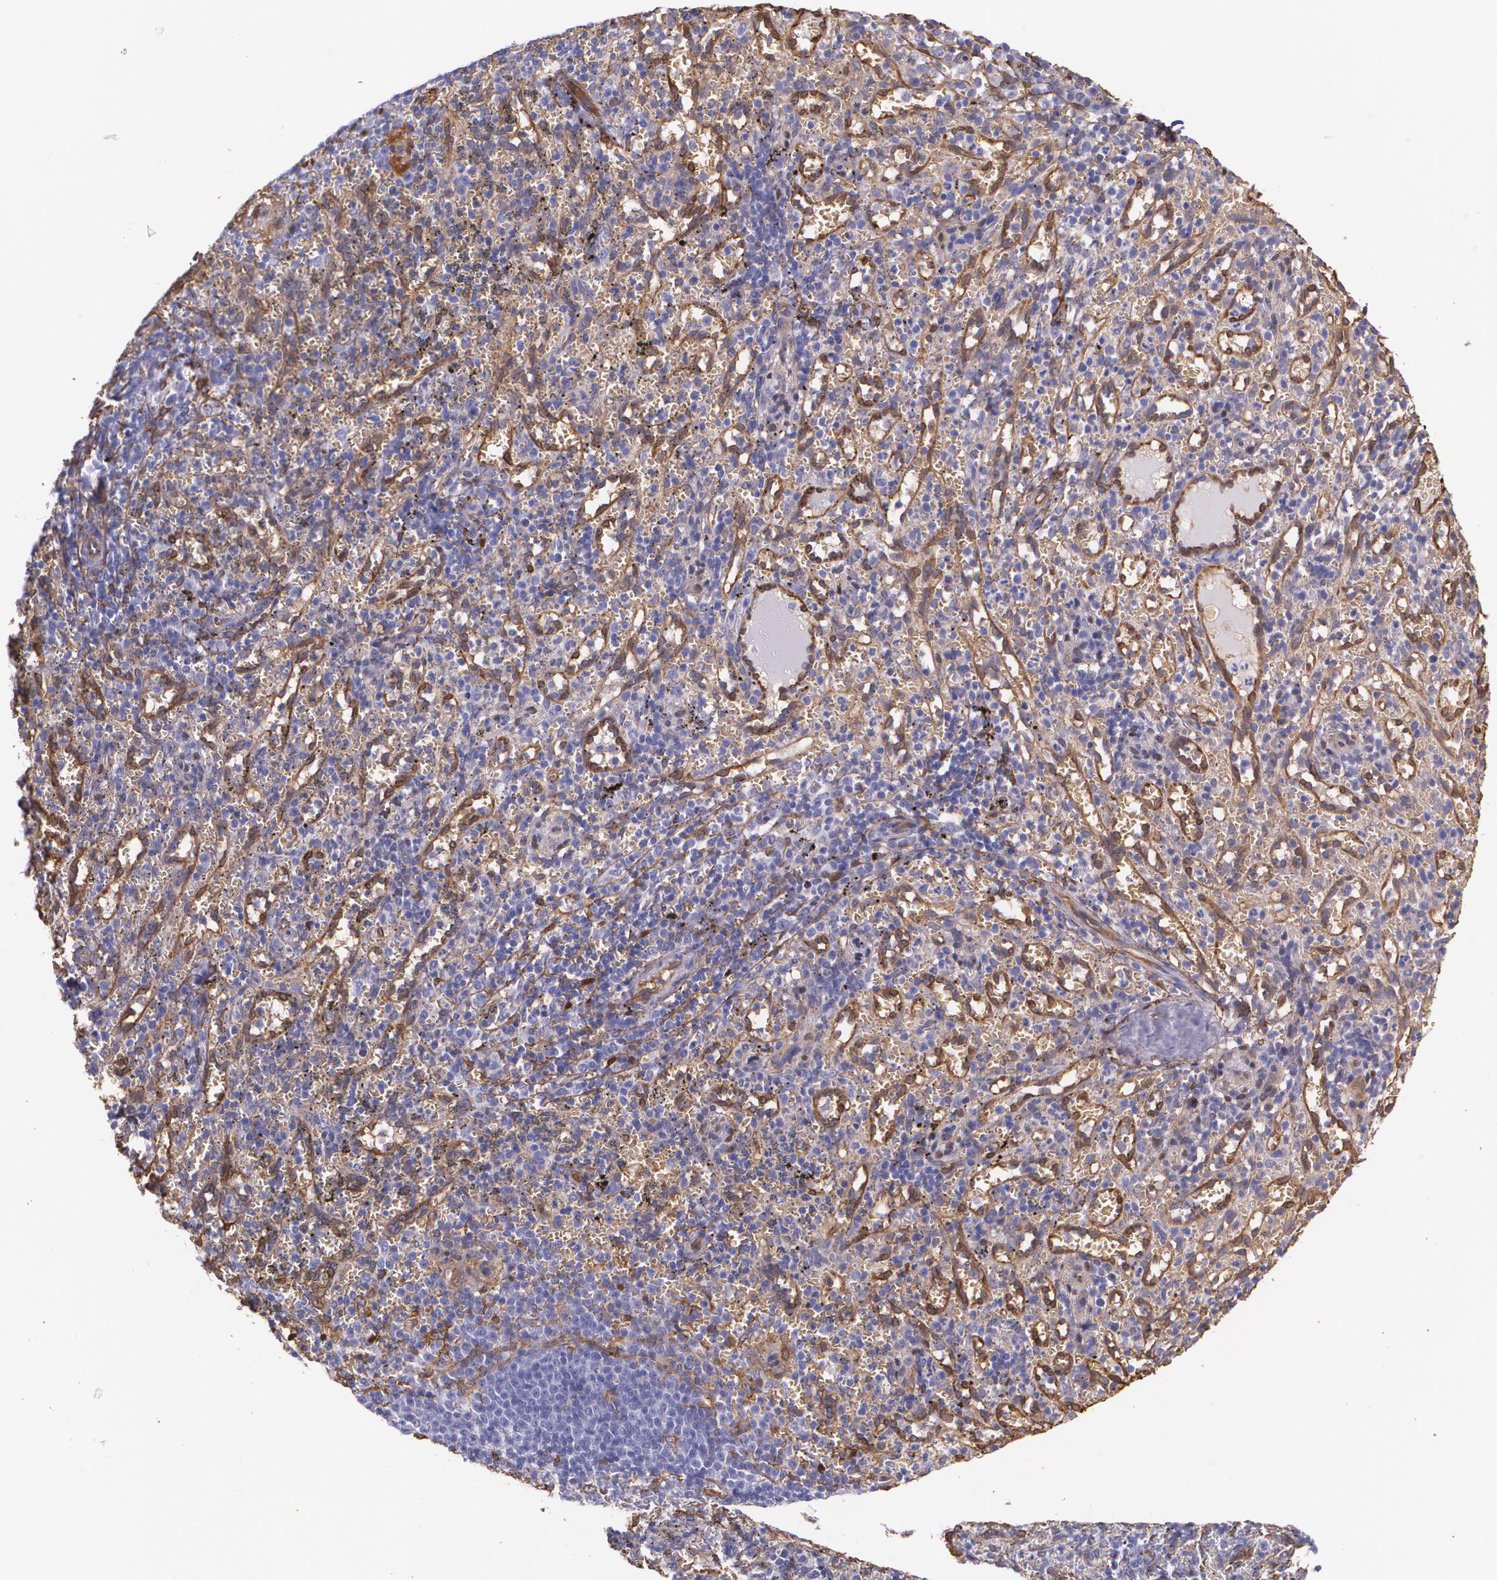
{"staining": {"intensity": "weak", "quantity": "25%-75%", "location": "cytoplasmic/membranous"}, "tissue": "spleen", "cell_type": "Cells in red pulp", "image_type": "normal", "snomed": [{"axis": "morphology", "description": "Normal tissue, NOS"}, {"axis": "topography", "description": "Spleen"}], "caption": "Cells in red pulp reveal weak cytoplasmic/membranous positivity in approximately 25%-75% of cells in benign spleen. The protein of interest is stained brown, and the nuclei are stained in blue (DAB IHC with brightfield microscopy, high magnification).", "gene": "MMP2", "patient": {"sex": "female", "age": 10}}